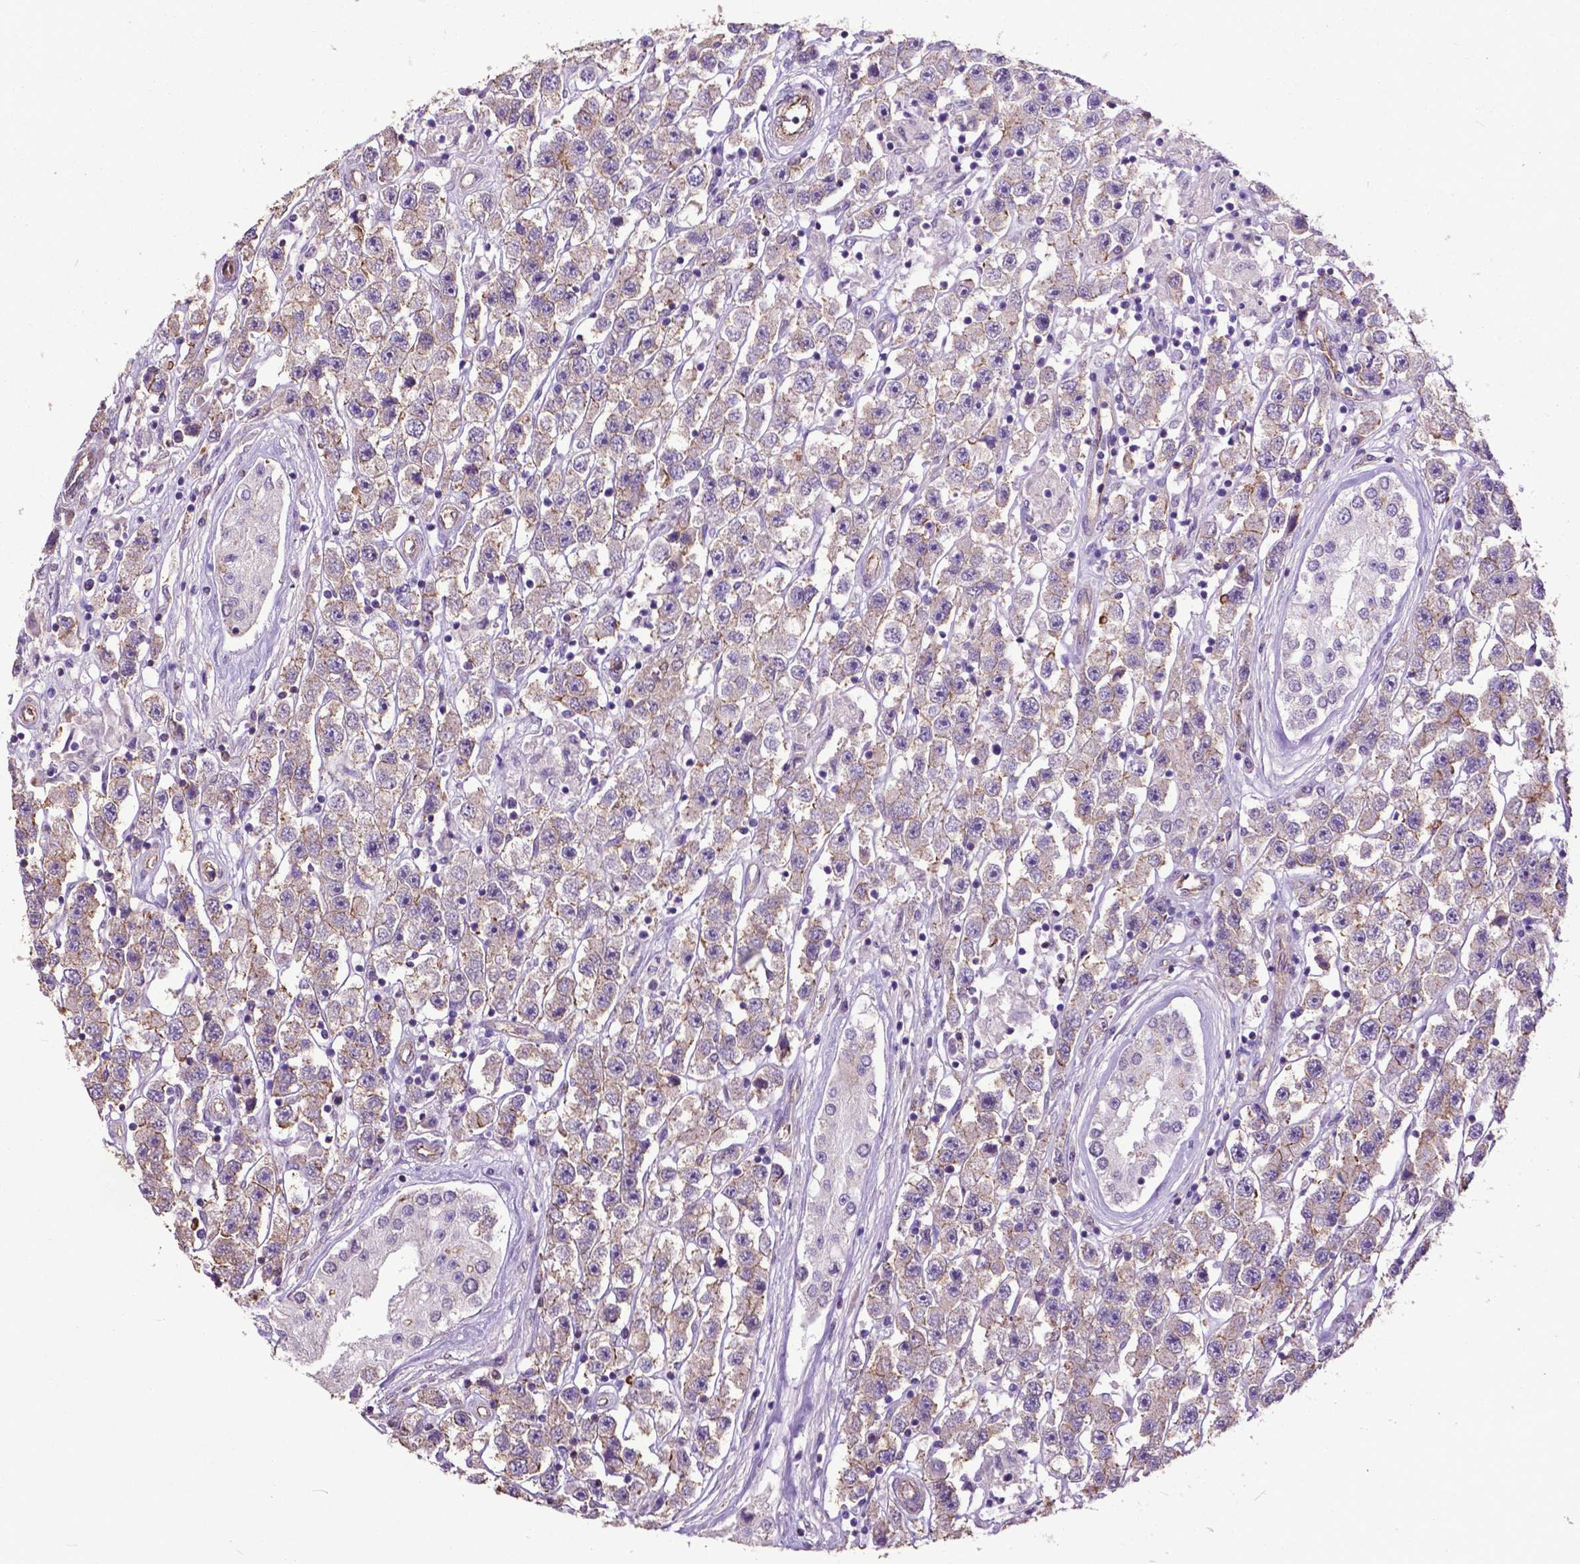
{"staining": {"intensity": "weak", "quantity": "25%-75%", "location": "cytoplasmic/membranous"}, "tissue": "testis cancer", "cell_type": "Tumor cells", "image_type": "cancer", "snomed": [{"axis": "morphology", "description": "Seminoma, NOS"}, {"axis": "topography", "description": "Testis"}], "caption": "Weak cytoplasmic/membranous expression is identified in about 25%-75% of tumor cells in testis seminoma.", "gene": "PDLIM1", "patient": {"sex": "male", "age": 45}}